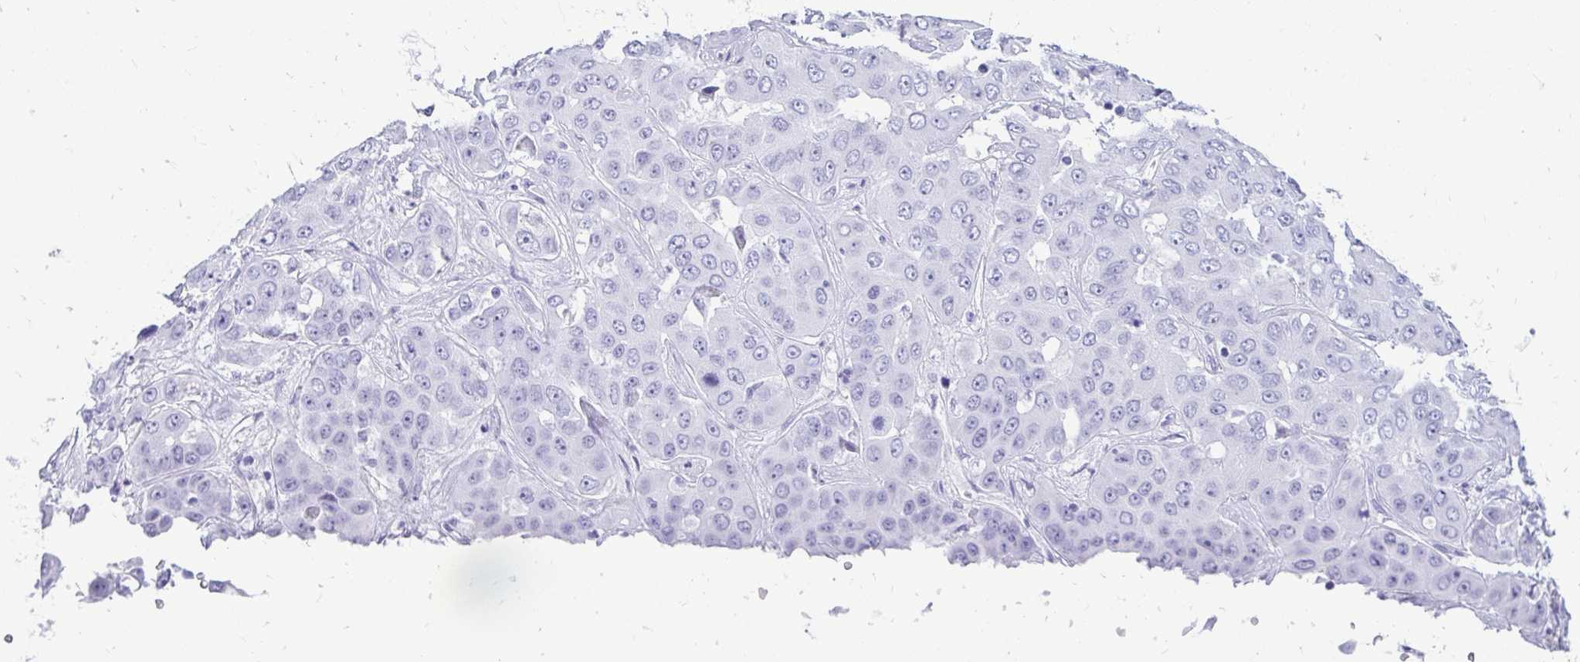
{"staining": {"intensity": "negative", "quantity": "none", "location": "none"}, "tissue": "liver cancer", "cell_type": "Tumor cells", "image_type": "cancer", "snomed": [{"axis": "morphology", "description": "Cholangiocarcinoma"}, {"axis": "topography", "description": "Liver"}], "caption": "High power microscopy photomicrograph of an immunohistochemistry (IHC) micrograph of liver cholangiocarcinoma, revealing no significant positivity in tumor cells. Nuclei are stained in blue.", "gene": "OR10R2", "patient": {"sex": "female", "age": 52}}